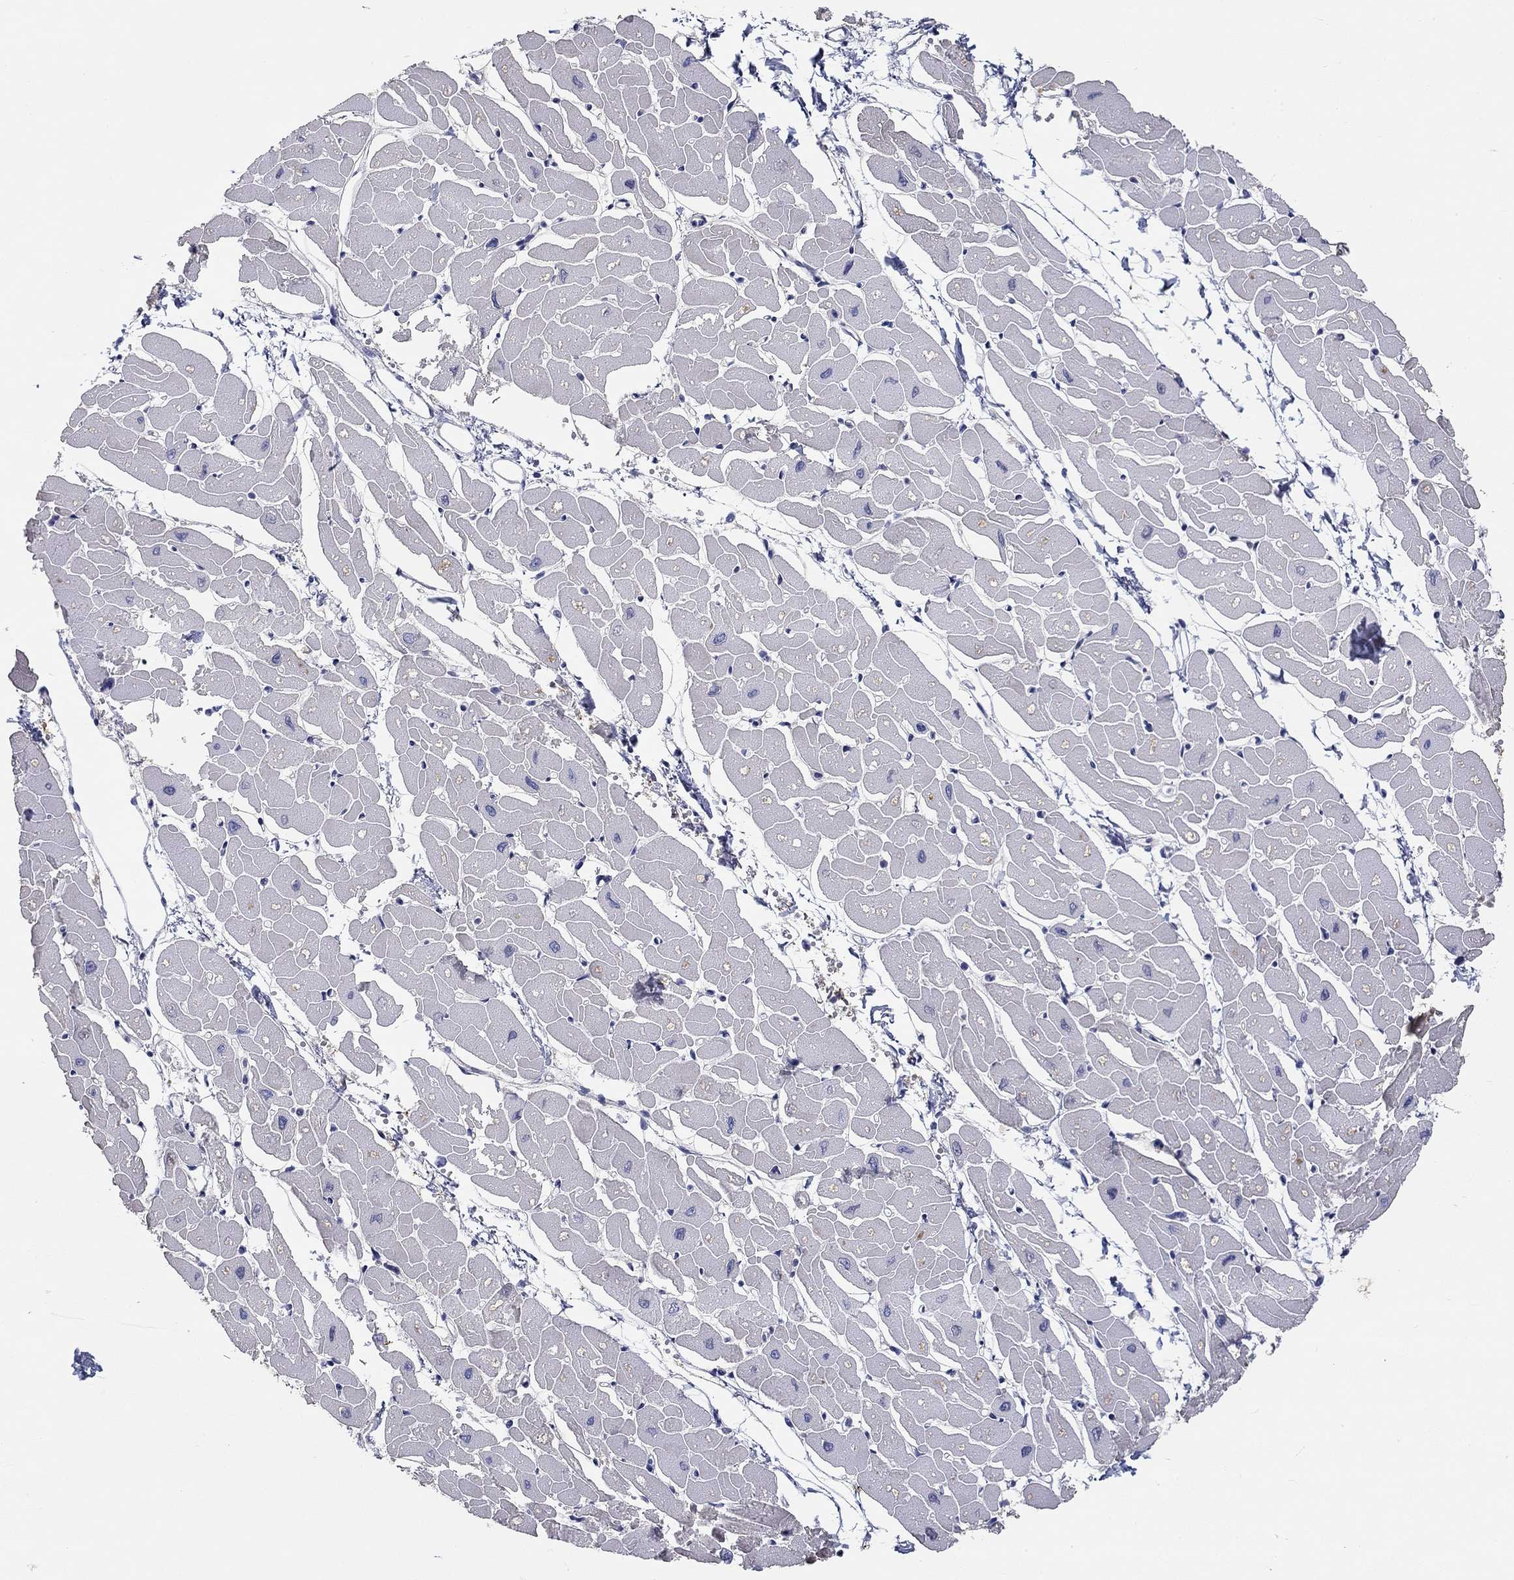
{"staining": {"intensity": "negative", "quantity": "none", "location": "none"}, "tissue": "heart muscle", "cell_type": "Cardiomyocytes", "image_type": "normal", "snomed": [{"axis": "morphology", "description": "Normal tissue, NOS"}, {"axis": "topography", "description": "Heart"}], "caption": "An IHC micrograph of normal heart muscle is shown. There is no staining in cardiomyocytes of heart muscle.", "gene": "PRC1", "patient": {"sex": "male", "age": 57}}